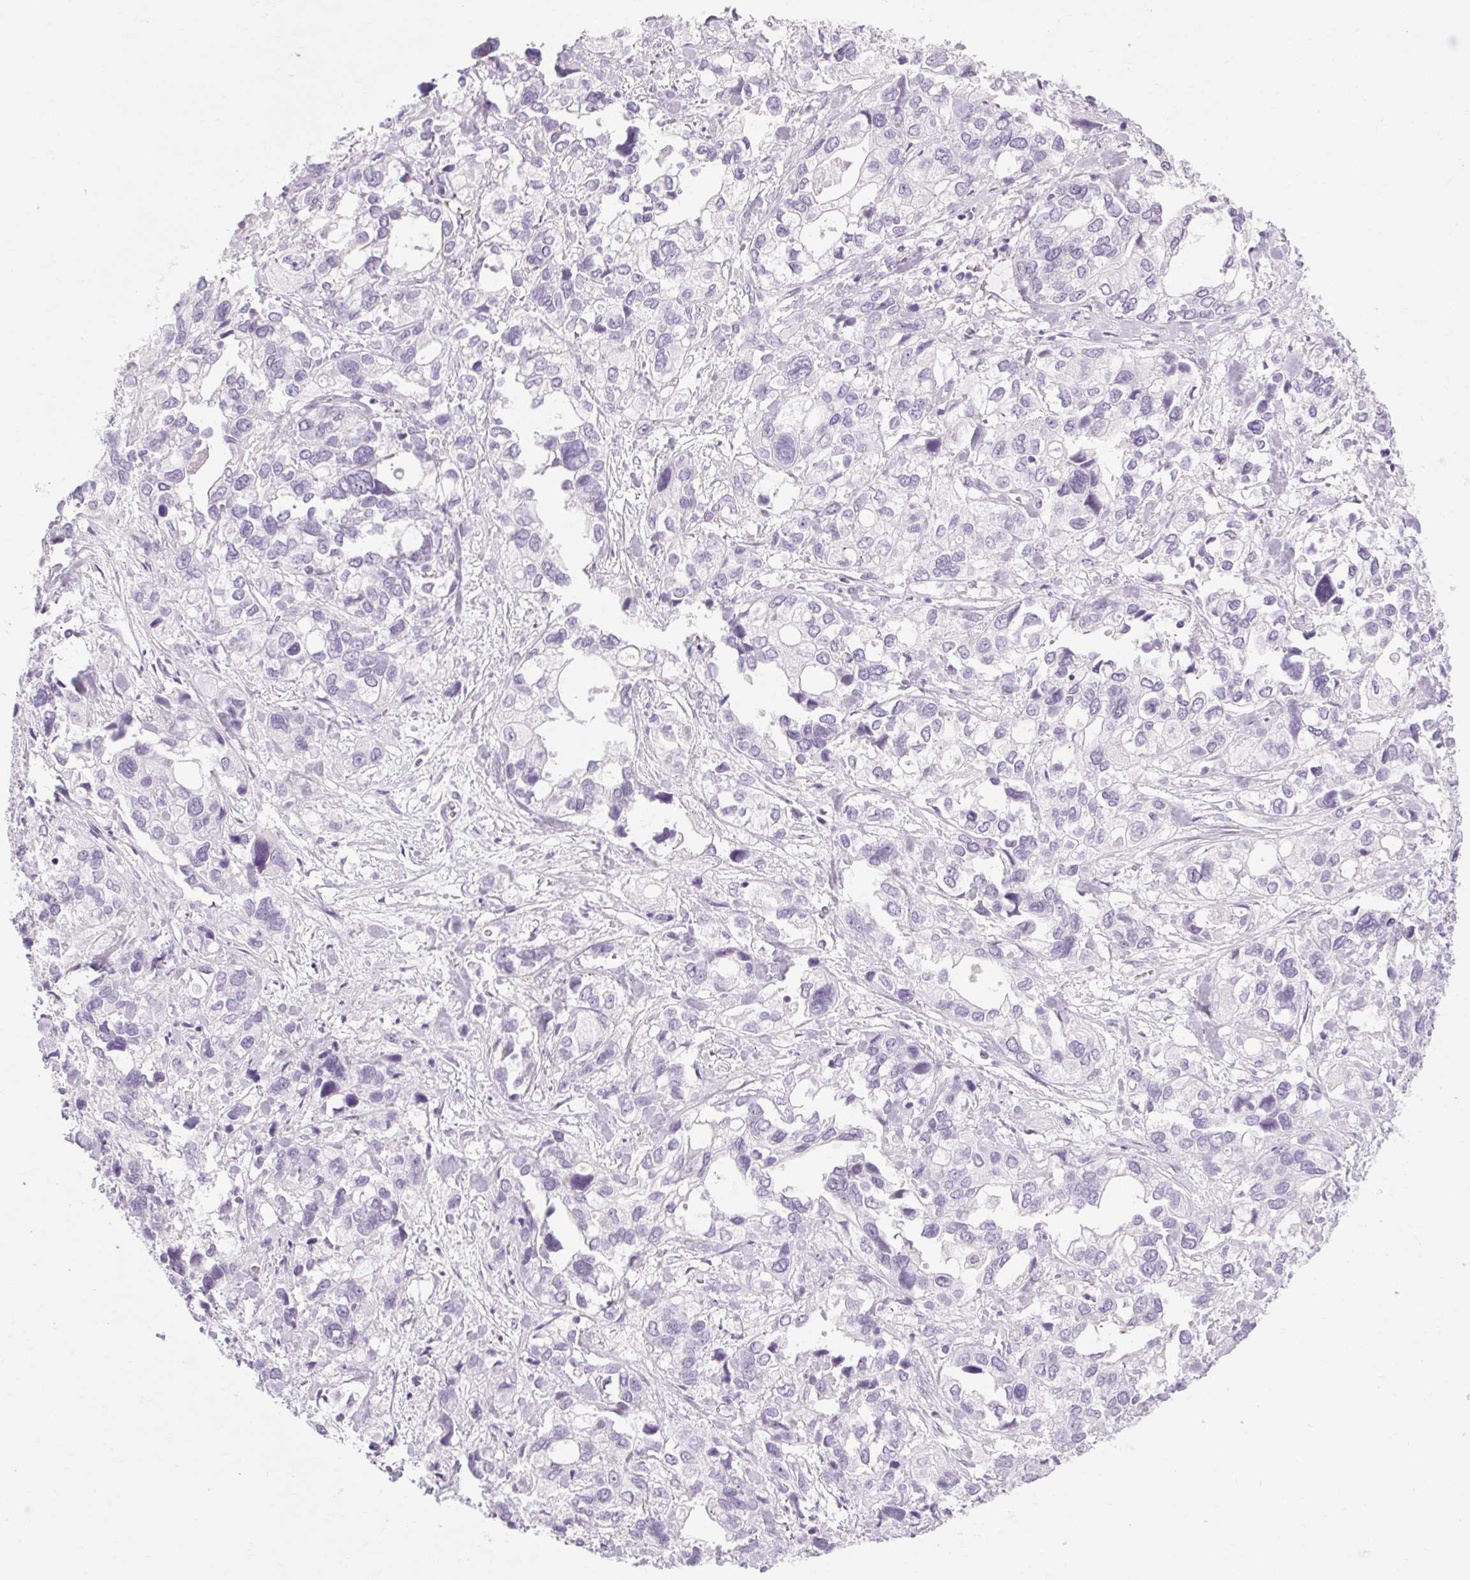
{"staining": {"intensity": "negative", "quantity": "none", "location": "none"}, "tissue": "stomach cancer", "cell_type": "Tumor cells", "image_type": "cancer", "snomed": [{"axis": "morphology", "description": "Adenocarcinoma, NOS"}, {"axis": "topography", "description": "Stomach, upper"}], "caption": "This photomicrograph is of stomach cancer stained with immunohistochemistry (IHC) to label a protein in brown with the nuclei are counter-stained blue. There is no expression in tumor cells. The staining is performed using DAB brown chromogen with nuclei counter-stained in using hematoxylin.", "gene": "POMC", "patient": {"sex": "female", "age": 81}}